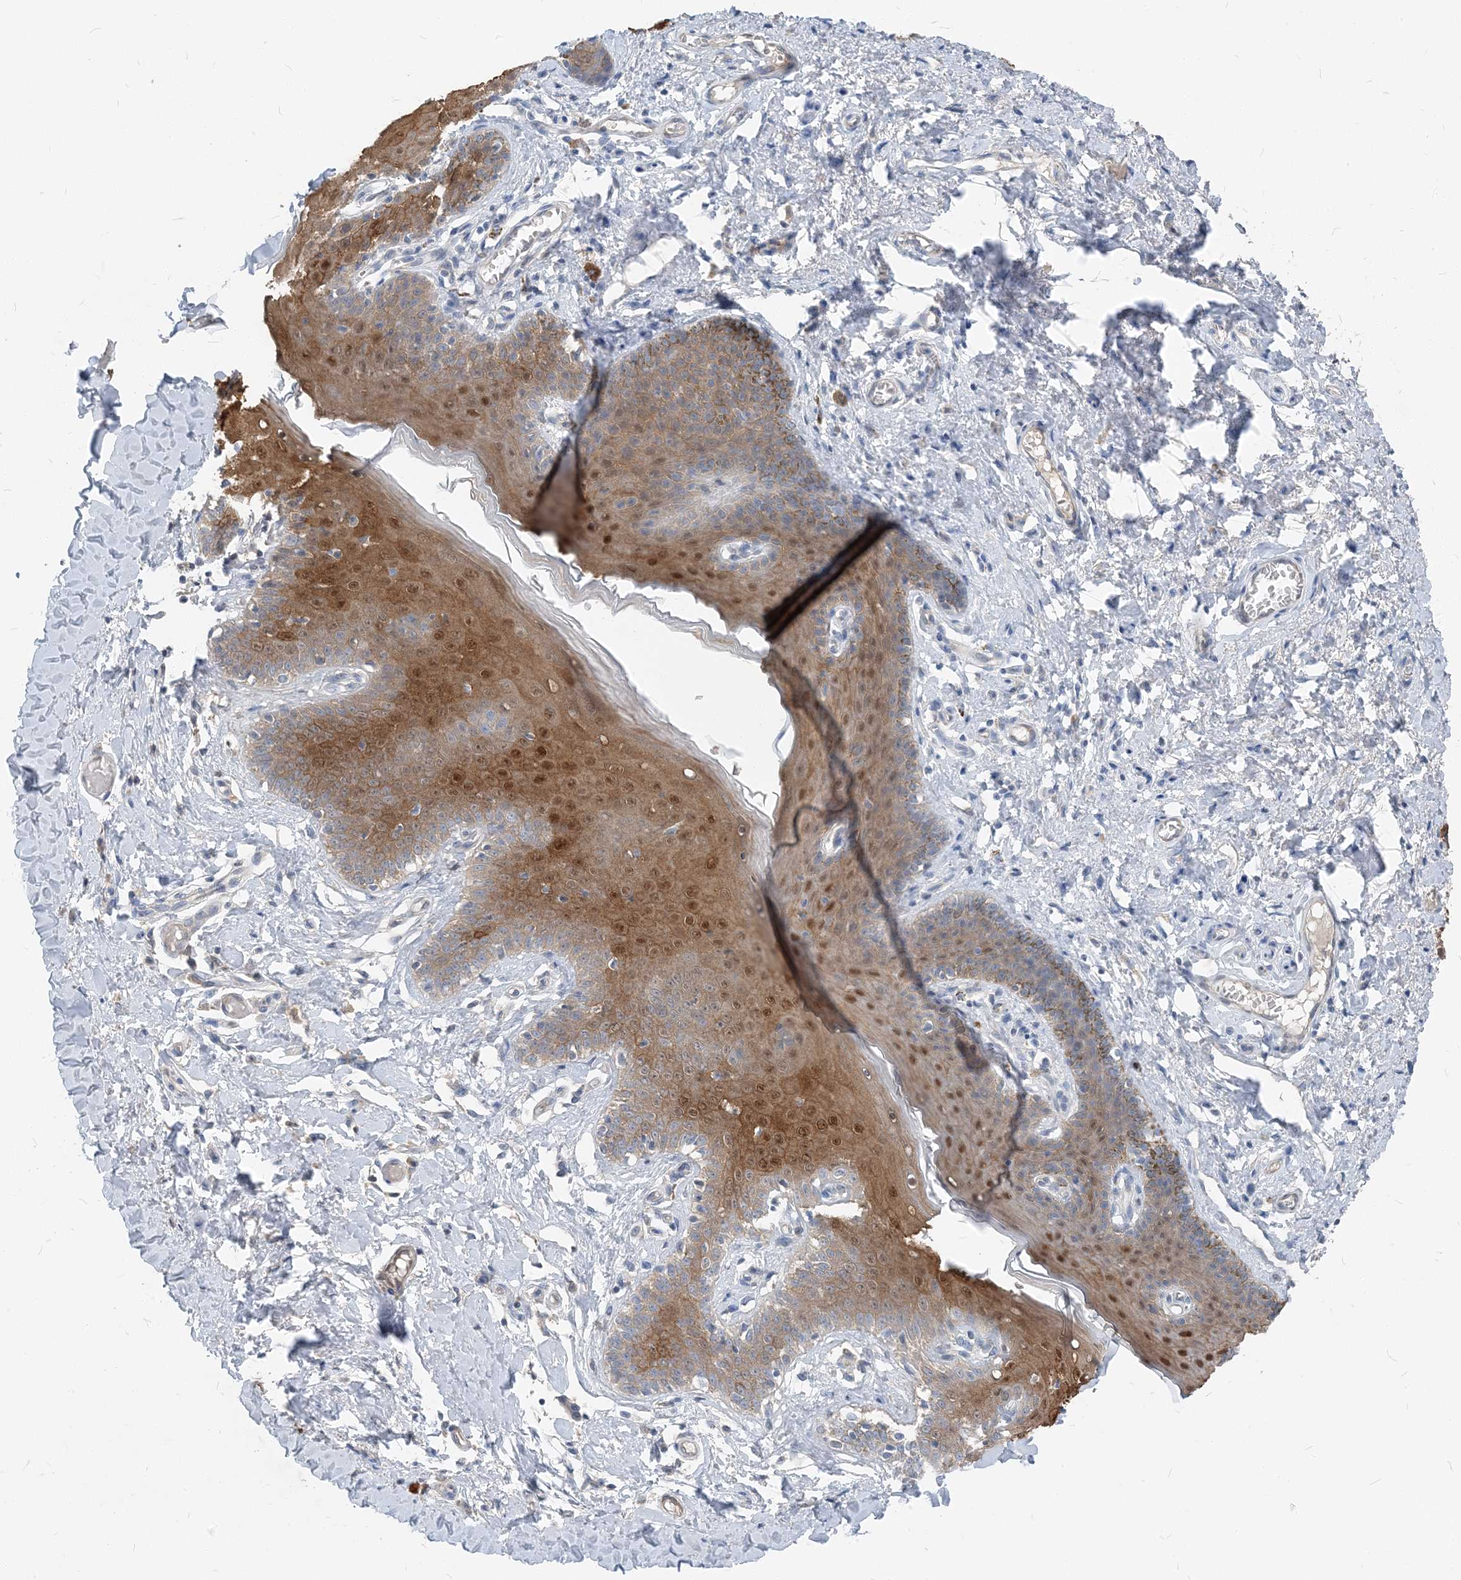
{"staining": {"intensity": "moderate", "quantity": "25%-75%", "location": "cytoplasmic/membranous,nuclear"}, "tissue": "skin", "cell_type": "Epidermal cells", "image_type": "normal", "snomed": [{"axis": "morphology", "description": "Normal tissue, NOS"}, {"axis": "topography", "description": "Vulva"}], "caption": "Moderate cytoplasmic/membranous,nuclear protein positivity is seen in approximately 25%-75% of epidermal cells in skin. The staining was performed using DAB (3,3'-diaminobenzidine) to visualize the protein expression in brown, while the nuclei were stained in blue with hematoxylin (Magnification: 20x).", "gene": "NCOA7", "patient": {"sex": "female", "age": 66}}